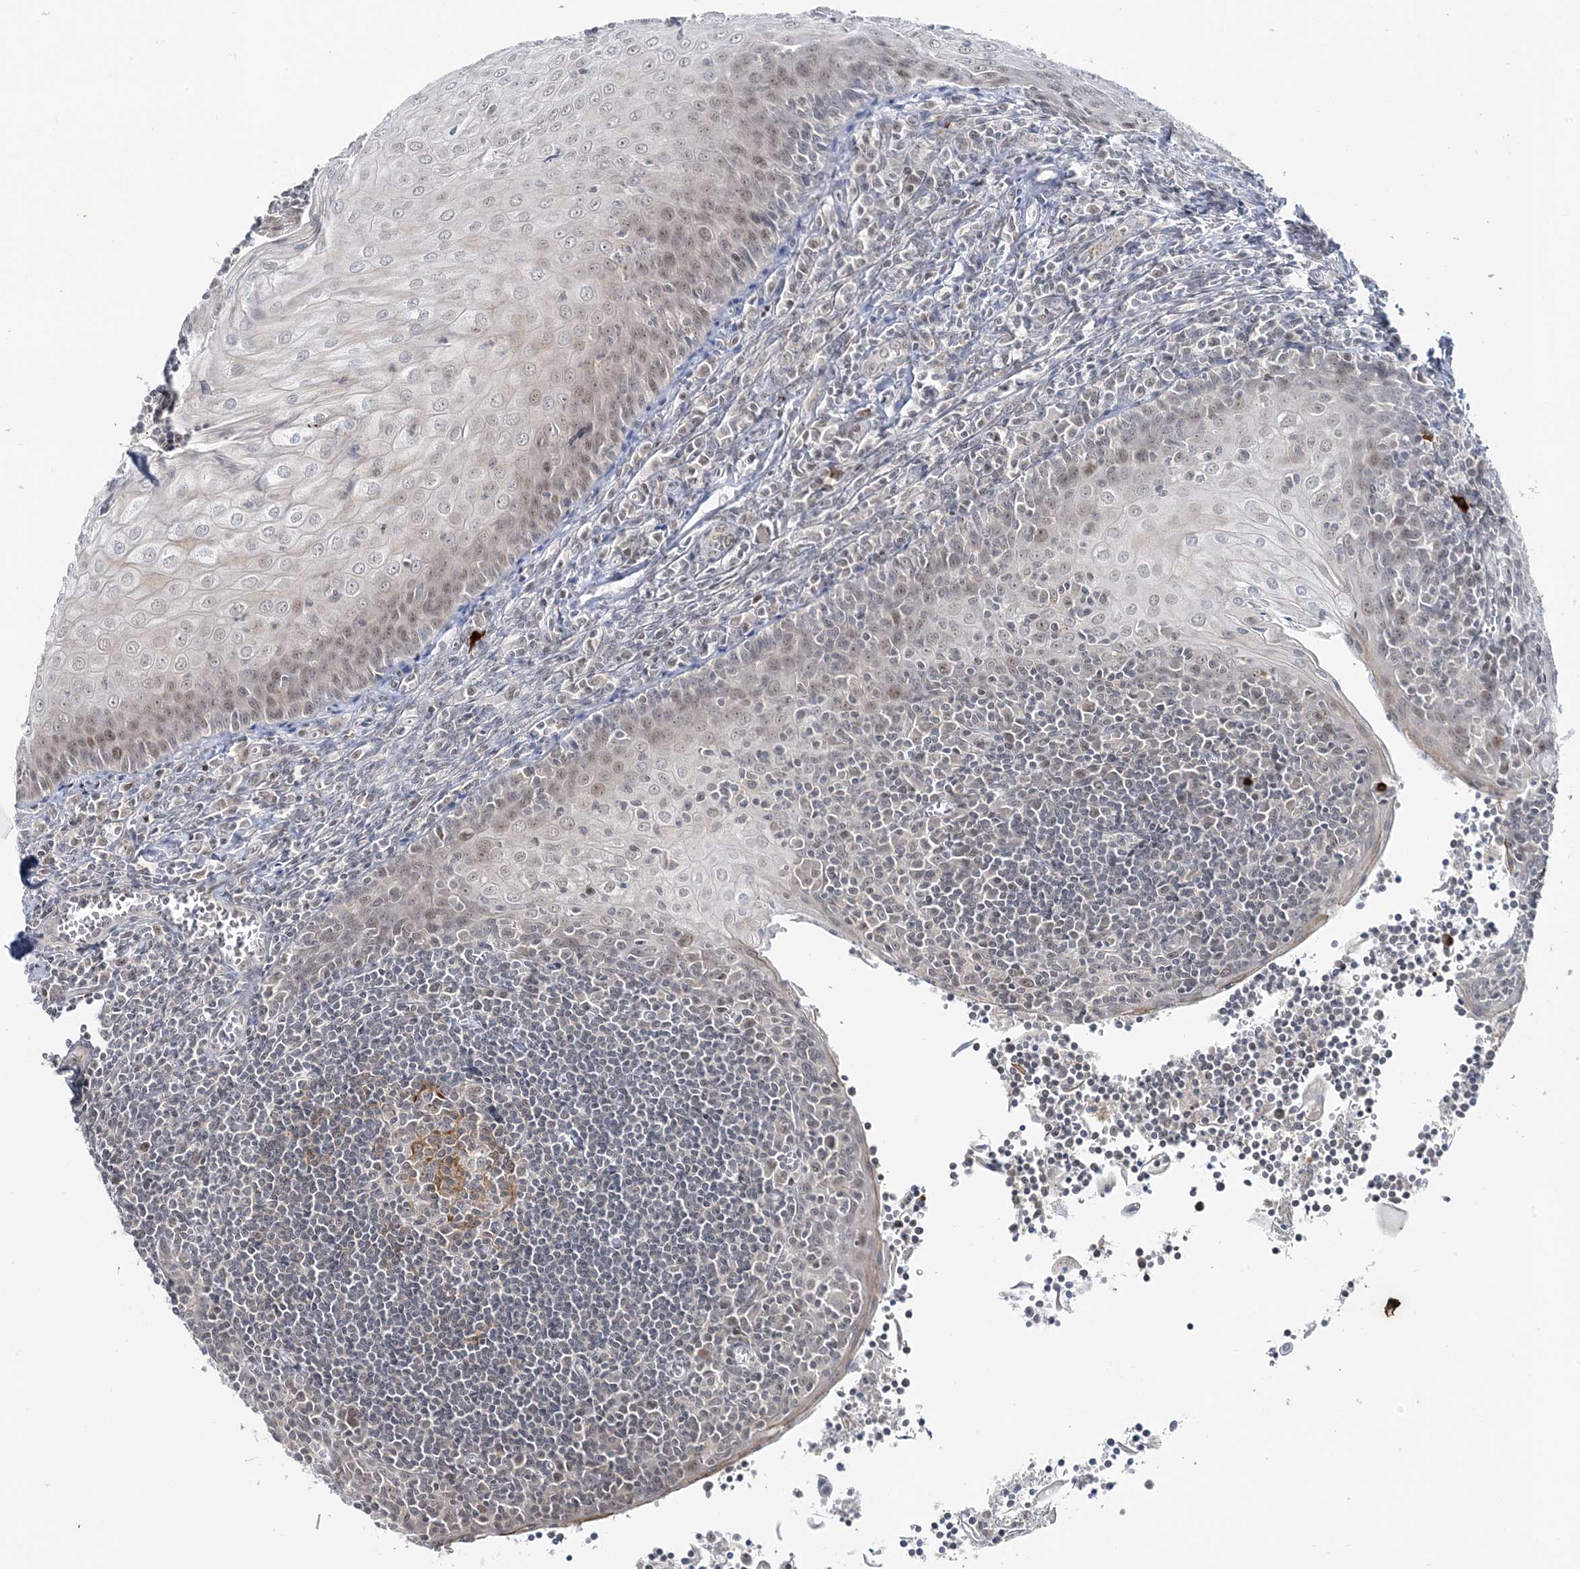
{"staining": {"intensity": "negative", "quantity": "none", "location": "none"}, "tissue": "tonsil", "cell_type": "Germinal center cells", "image_type": "normal", "snomed": [{"axis": "morphology", "description": "Normal tissue, NOS"}, {"axis": "topography", "description": "Tonsil"}], "caption": "This is an IHC photomicrograph of normal tonsil. There is no staining in germinal center cells.", "gene": "LEXM", "patient": {"sex": "male", "age": 27}}